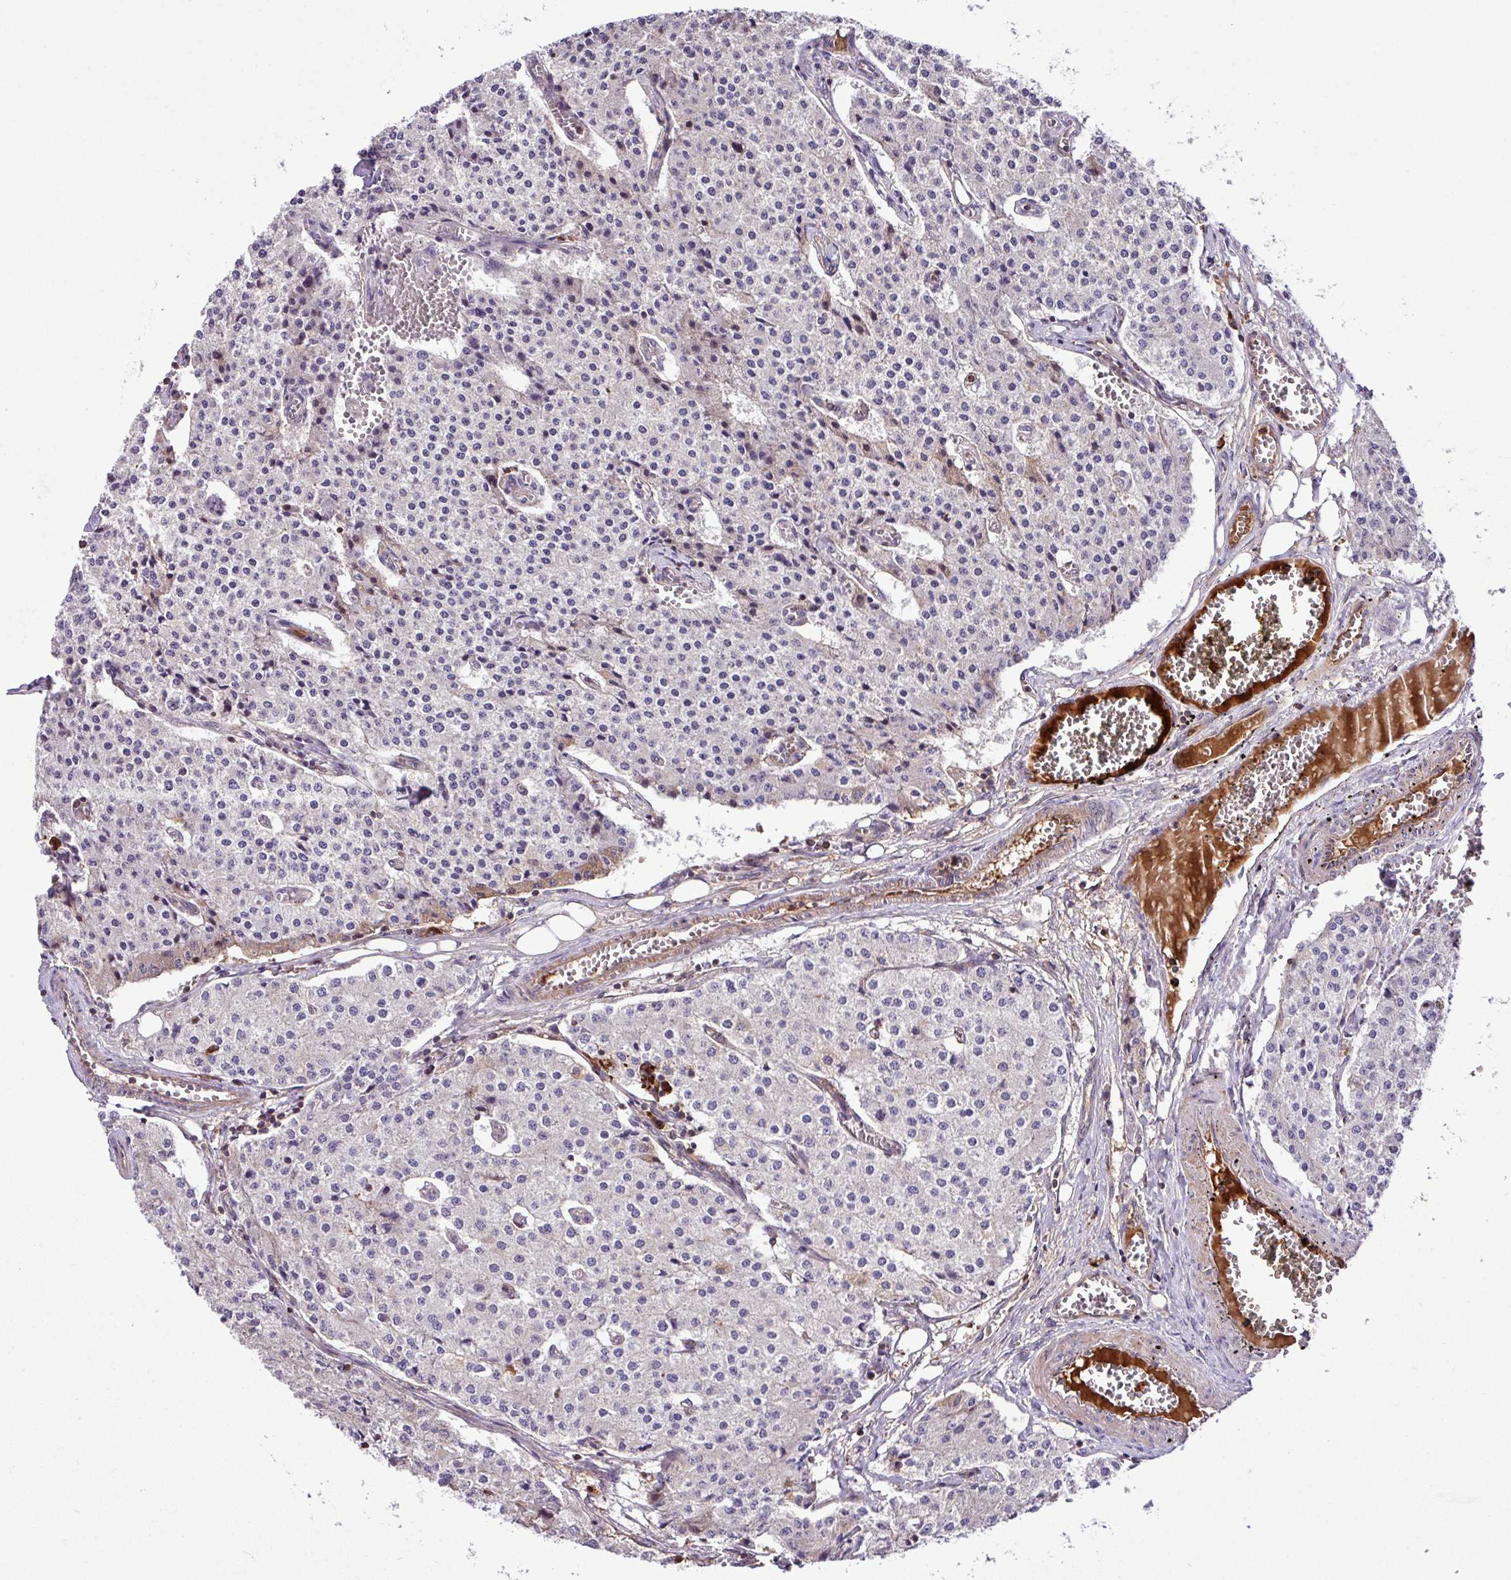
{"staining": {"intensity": "negative", "quantity": "none", "location": "none"}, "tissue": "carcinoid", "cell_type": "Tumor cells", "image_type": "cancer", "snomed": [{"axis": "morphology", "description": "Carcinoid, malignant, NOS"}, {"axis": "topography", "description": "Colon"}], "caption": "Carcinoid (malignant) stained for a protein using immunohistochemistry (IHC) demonstrates no positivity tumor cells.", "gene": "ZNF266", "patient": {"sex": "female", "age": 52}}